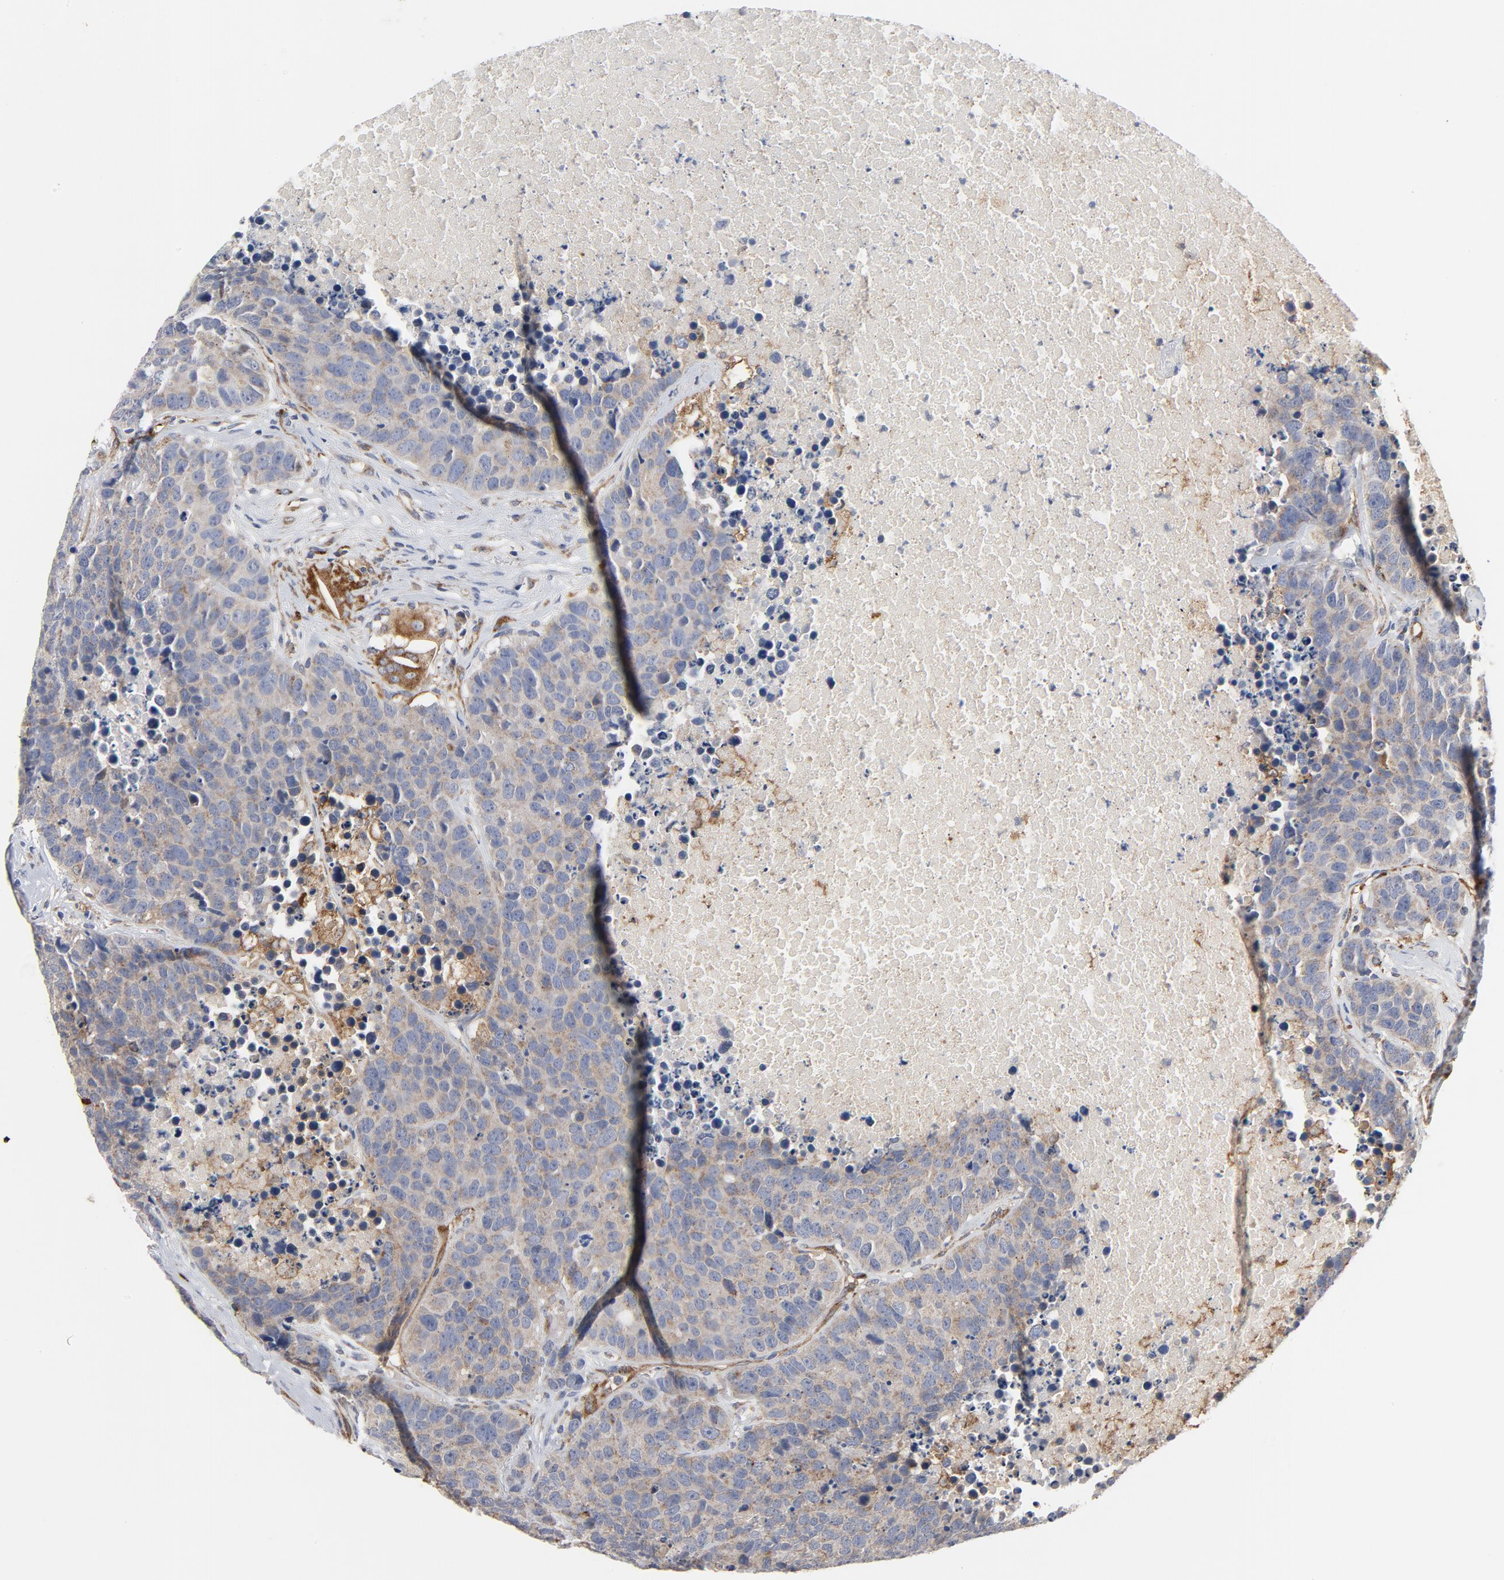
{"staining": {"intensity": "weak", "quantity": ">75%", "location": "cytoplasmic/membranous"}, "tissue": "carcinoid", "cell_type": "Tumor cells", "image_type": "cancer", "snomed": [{"axis": "morphology", "description": "Carcinoid, malignant, NOS"}, {"axis": "topography", "description": "Lung"}], "caption": "The image demonstrates immunohistochemical staining of malignant carcinoid. There is weak cytoplasmic/membranous staining is identified in approximately >75% of tumor cells.", "gene": "RAPGEF4", "patient": {"sex": "male", "age": 60}}